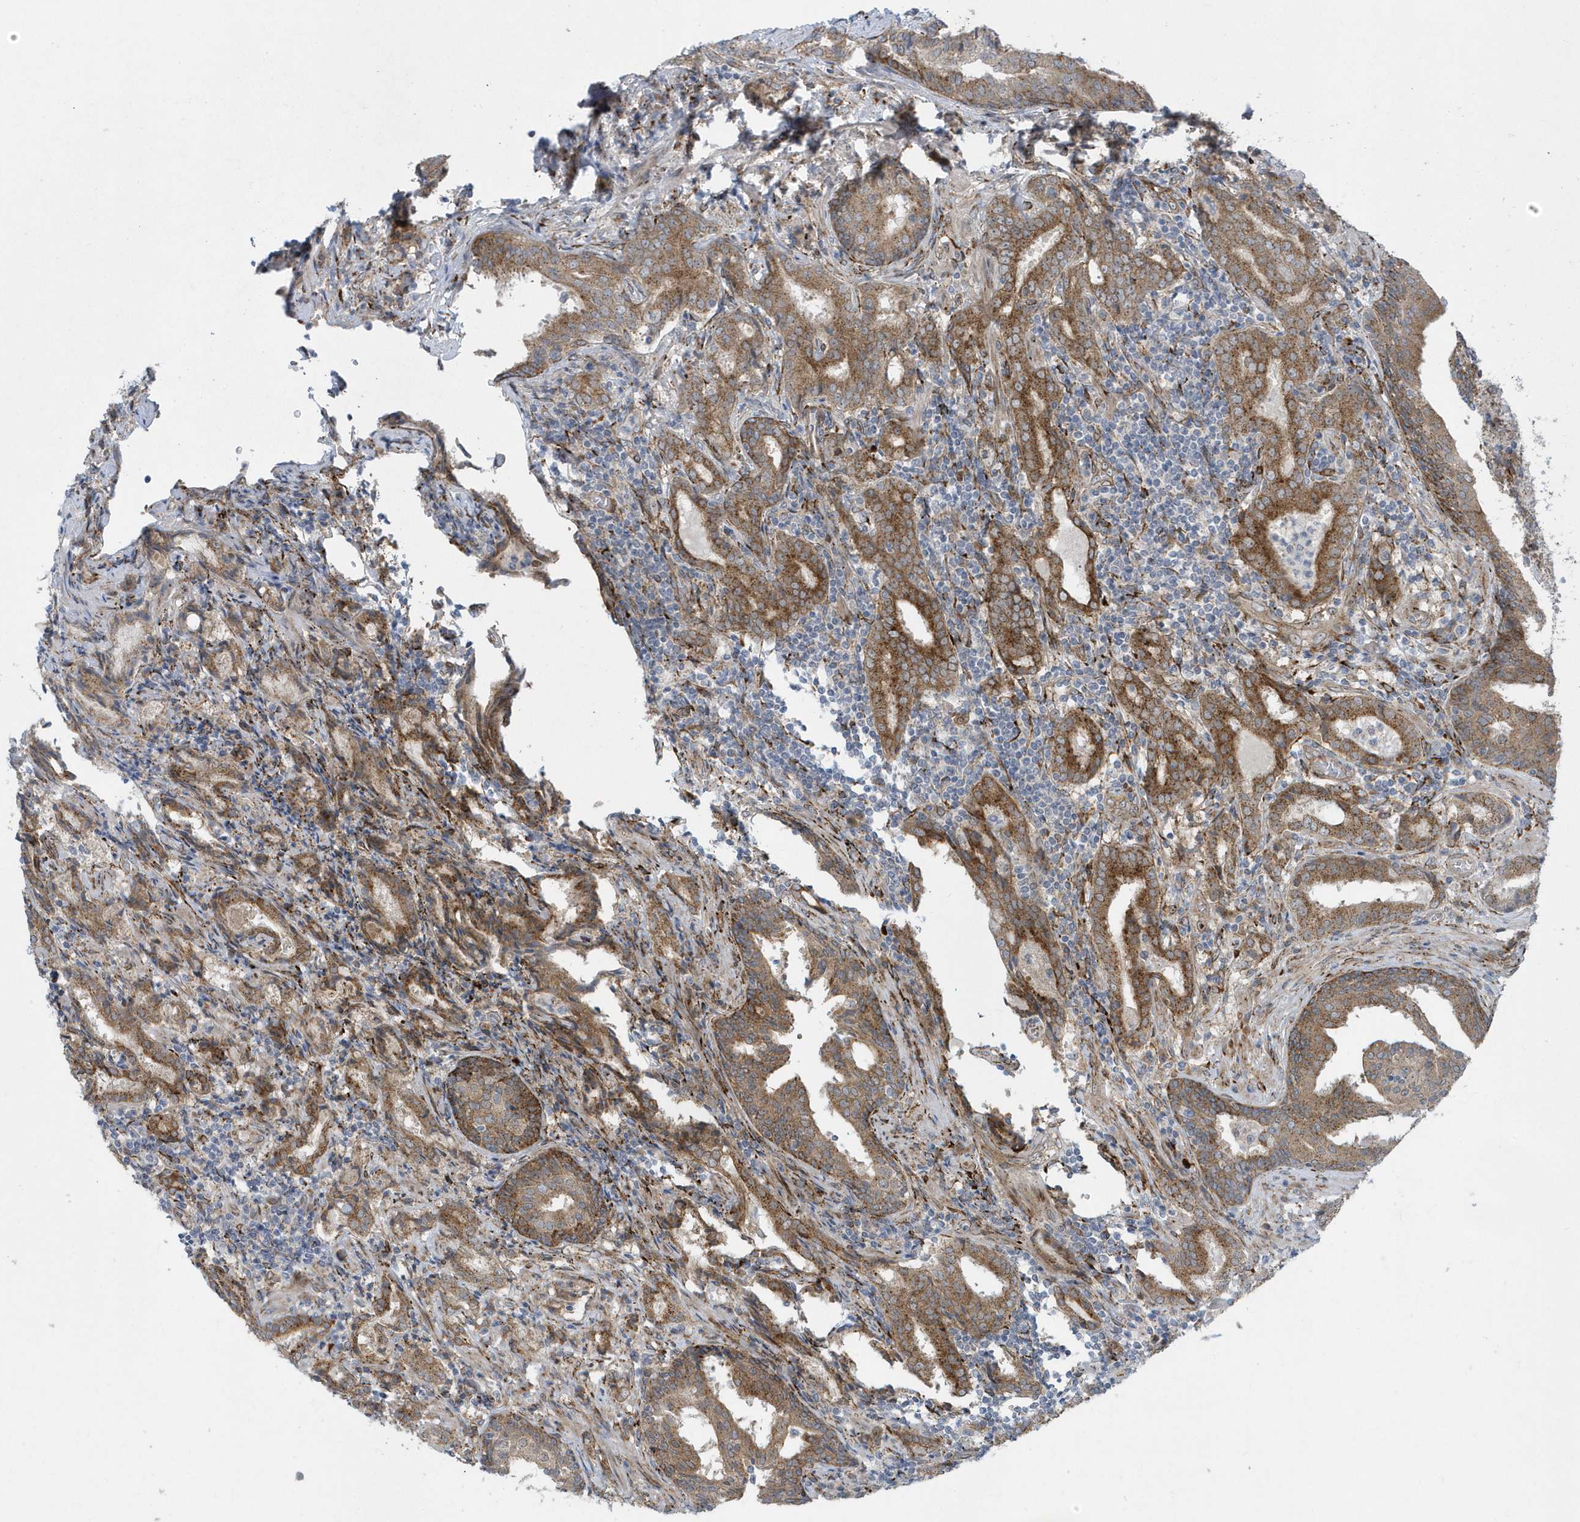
{"staining": {"intensity": "moderate", "quantity": ">75%", "location": "cytoplasmic/membranous"}, "tissue": "prostate cancer", "cell_type": "Tumor cells", "image_type": "cancer", "snomed": [{"axis": "morphology", "description": "Adenocarcinoma, High grade"}, {"axis": "topography", "description": "Prostate"}], "caption": "IHC histopathology image of neoplastic tissue: prostate high-grade adenocarcinoma stained using immunohistochemistry (IHC) exhibits medium levels of moderate protein expression localized specifically in the cytoplasmic/membranous of tumor cells, appearing as a cytoplasmic/membranous brown color.", "gene": "FAM98A", "patient": {"sex": "male", "age": 63}}